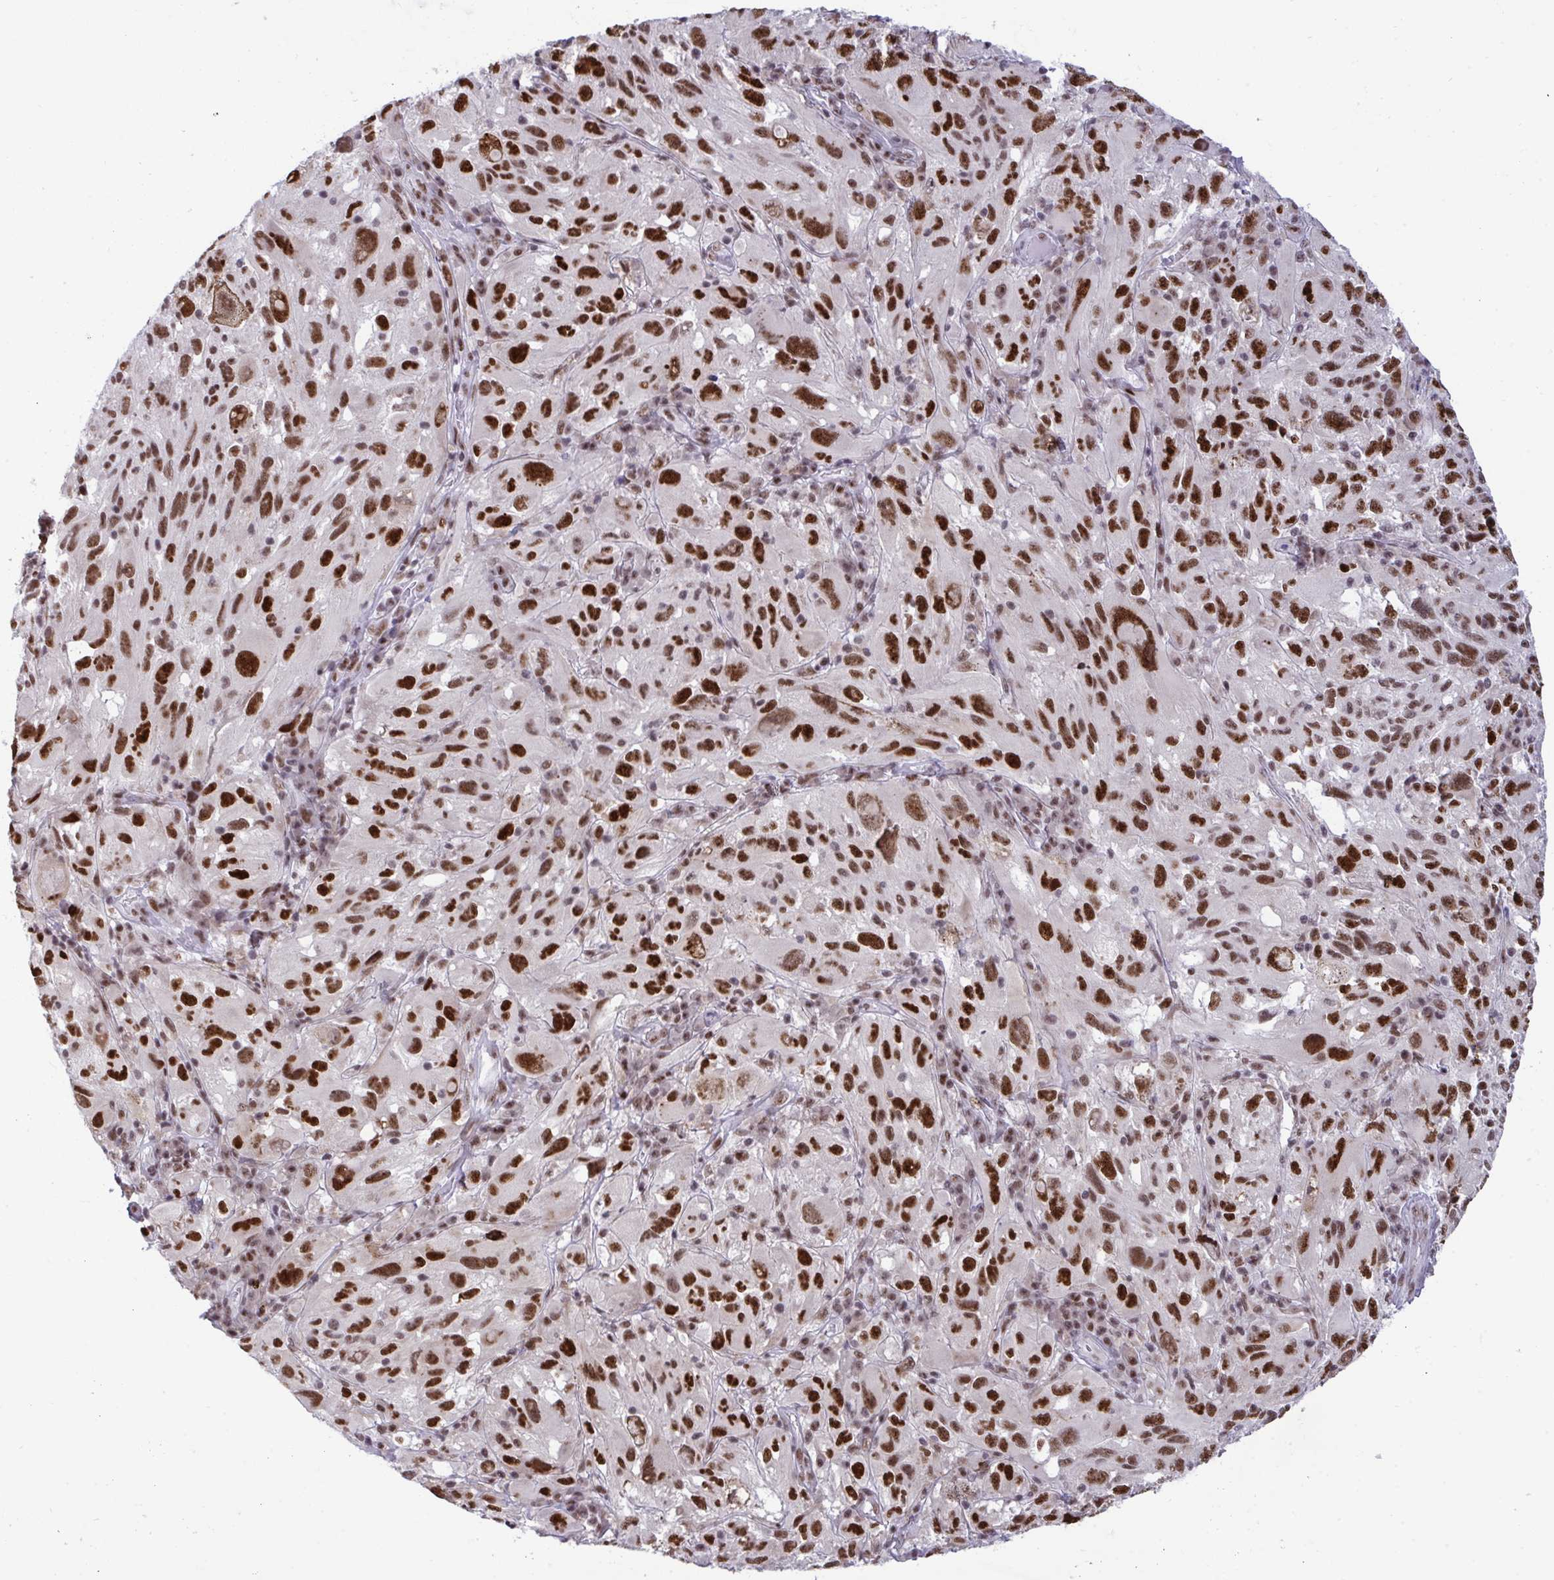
{"staining": {"intensity": "strong", "quantity": ">75%", "location": "nuclear"}, "tissue": "melanoma", "cell_type": "Tumor cells", "image_type": "cancer", "snomed": [{"axis": "morphology", "description": "Malignant melanoma, NOS"}, {"axis": "topography", "description": "Skin"}], "caption": "Strong nuclear staining is seen in about >75% of tumor cells in malignant melanoma.", "gene": "WBP11", "patient": {"sex": "female", "age": 71}}